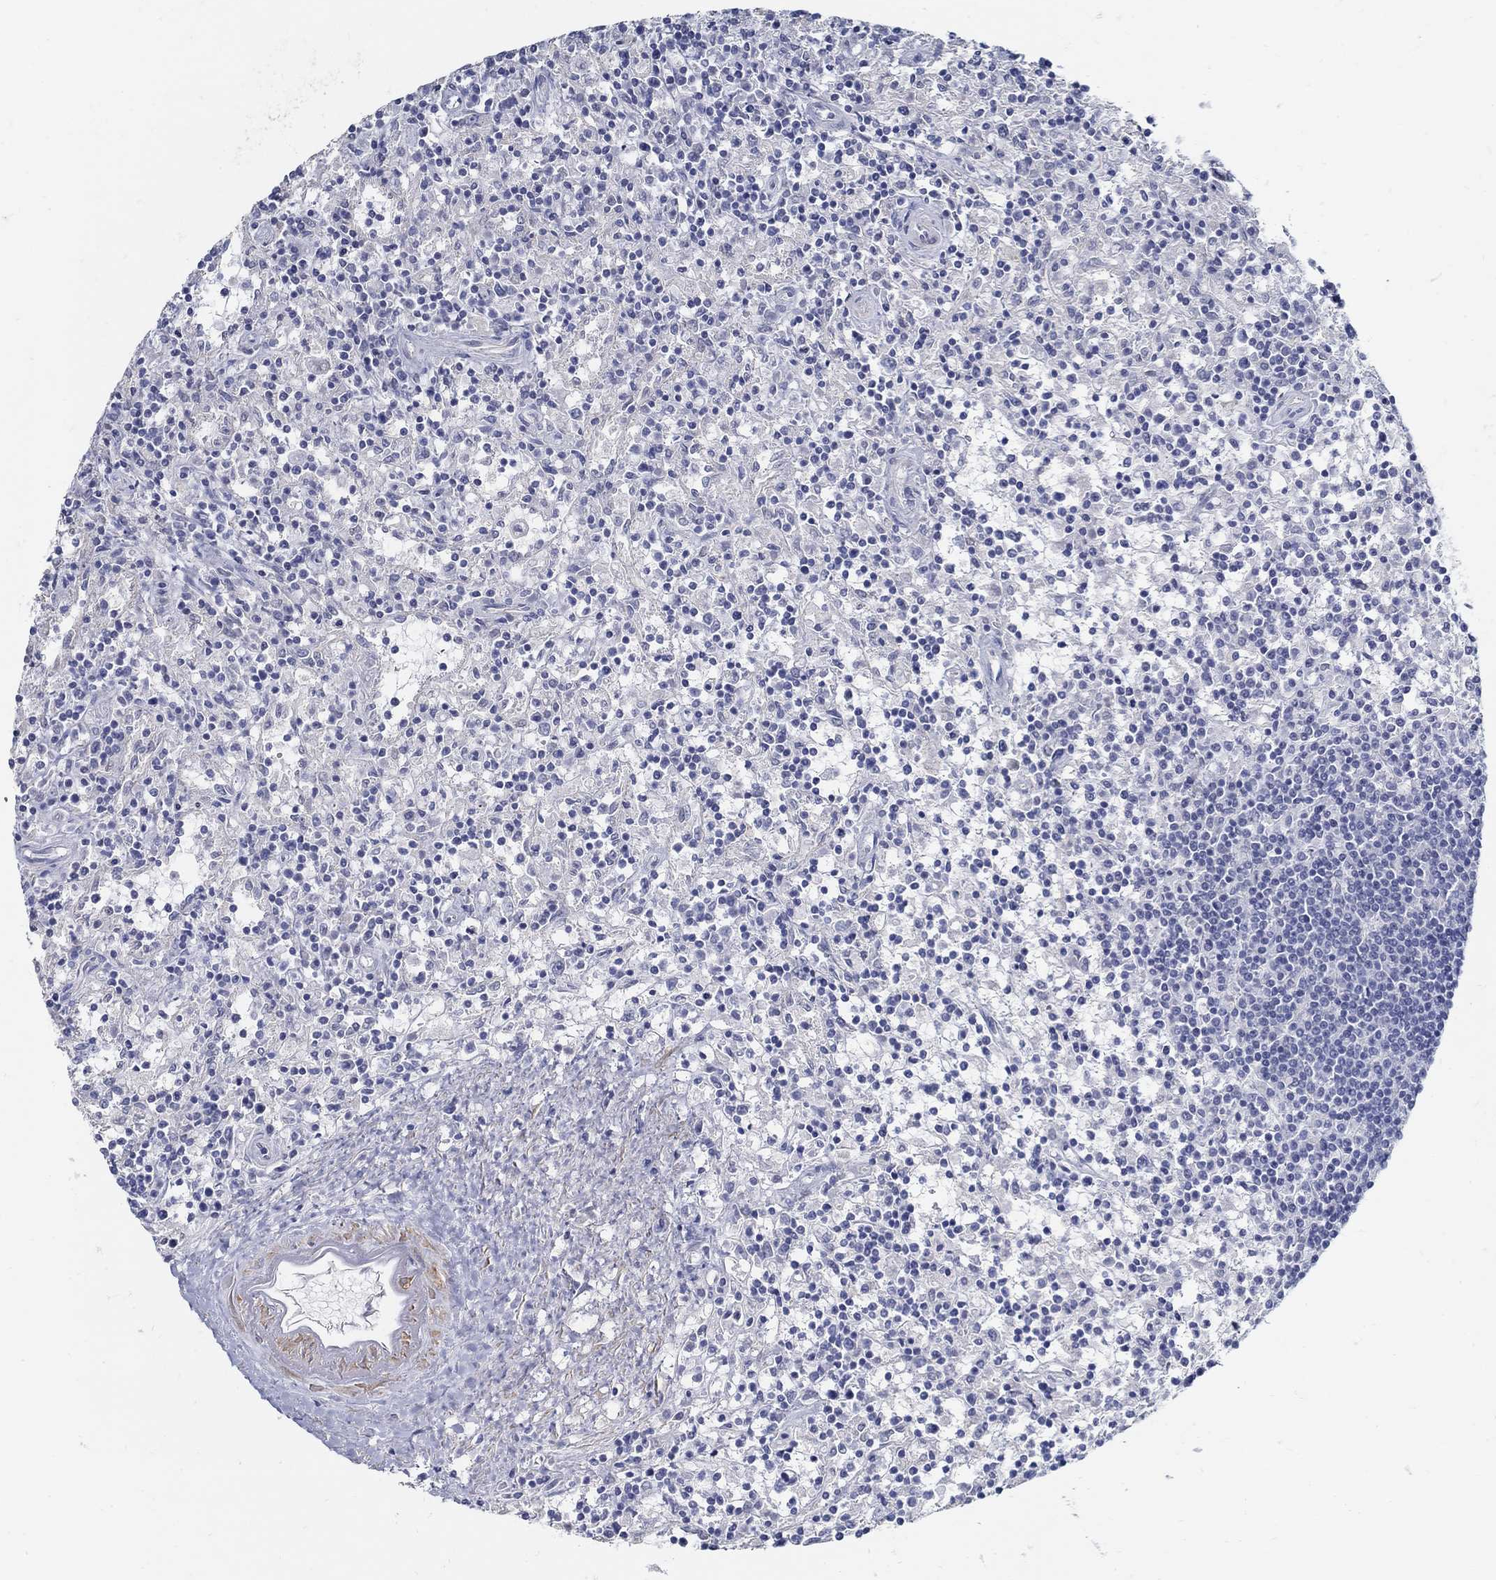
{"staining": {"intensity": "negative", "quantity": "none", "location": "none"}, "tissue": "lymphoma", "cell_type": "Tumor cells", "image_type": "cancer", "snomed": [{"axis": "morphology", "description": "Malignant lymphoma, non-Hodgkin's type, Low grade"}, {"axis": "topography", "description": "Spleen"}], "caption": "Lymphoma was stained to show a protein in brown. There is no significant positivity in tumor cells.", "gene": "USP29", "patient": {"sex": "male", "age": 62}}